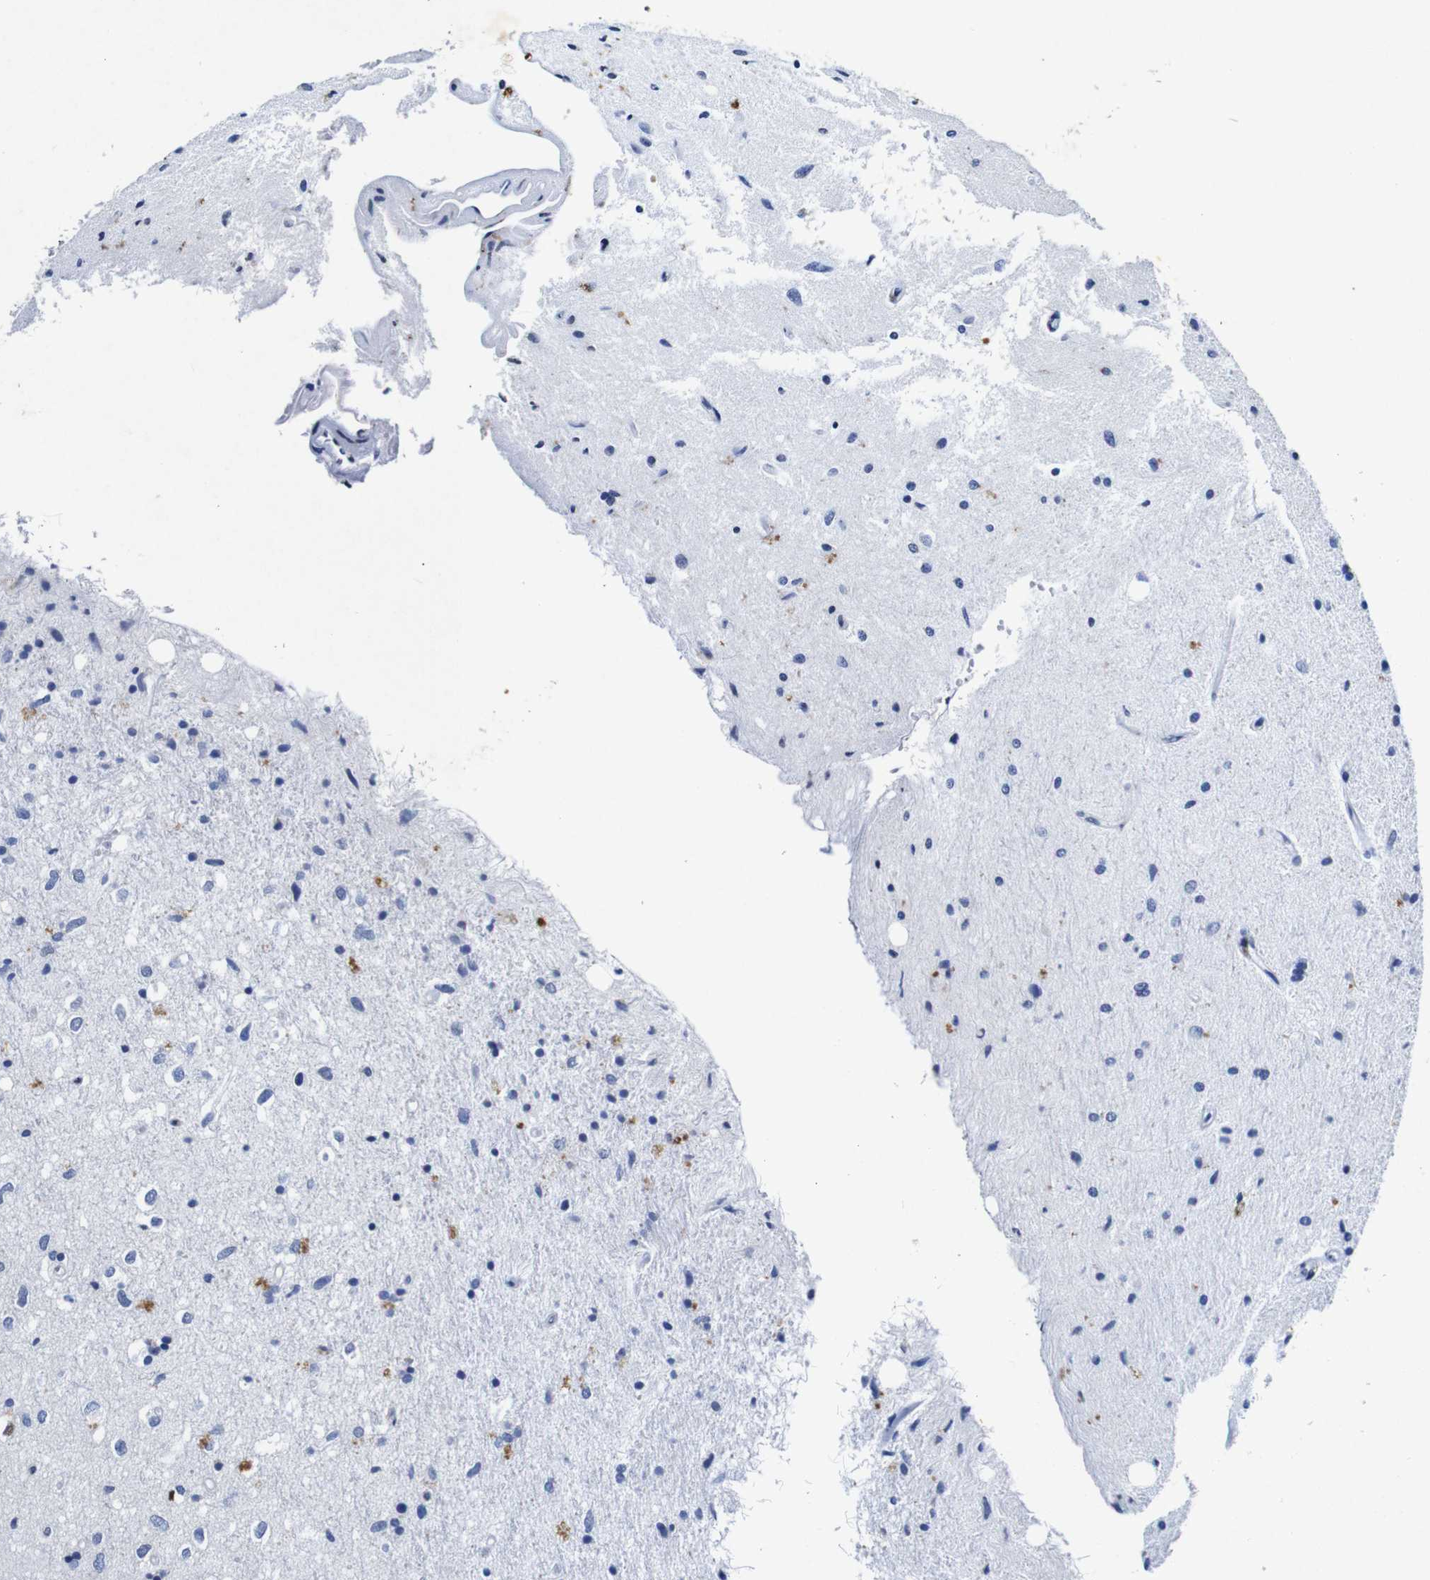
{"staining": {"intensity": "negative", "quantity": "none", "location": "none"}, "tissue": "glioma", "cell_type": "Tumor cells", "image_type": "cancer", "snomed": [{"axis": "morphology", "description": "Glioma, malignant, Low grade"}, {"axis": "topography", "description": "Brain"}], "caption": "Immunohistochemical staining of glioma displays no significant staining in tumor cells.", "gene": "FOSL2", "patient": {"sex": "male", "age": 77}}